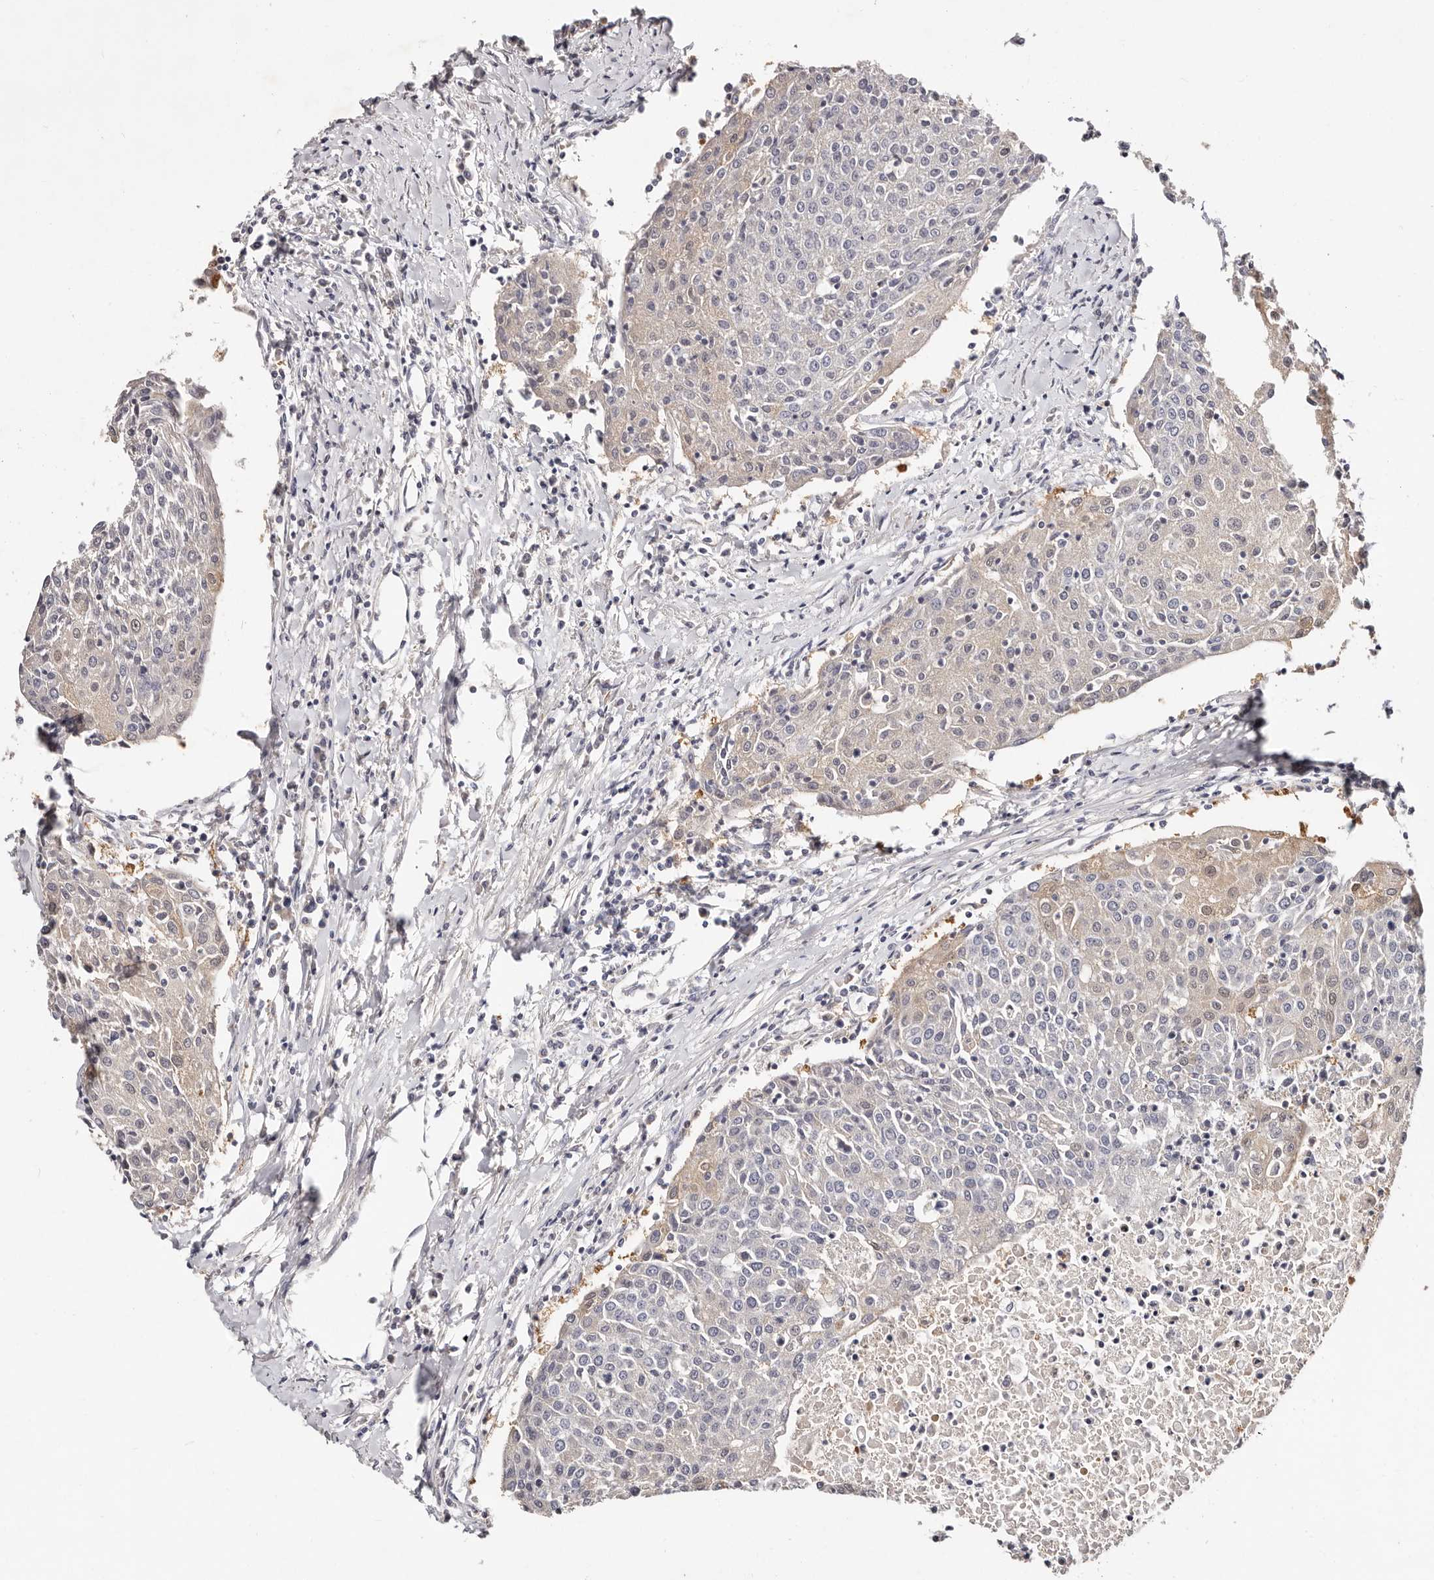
{"staining": {"intensity": "weak", "quantity": "<25%", "location": "cytoplasmic/membranous"}, "tissue": "urothelial cancer", "cell_type": "Tumor cells", "image_type": "cancer", "snomed": [{"axis": "morphology", "description": "Urothelial carcinoma, High grade"}, {"axis": "topography", "description": "Urinary bladder"}], "caption": "A photomicrograph of urothelial cancer stained for a protein displays no brown staining in tumor cells.", "gene": "MRPS33", "patient": {"sex": "female", "age": 85}}